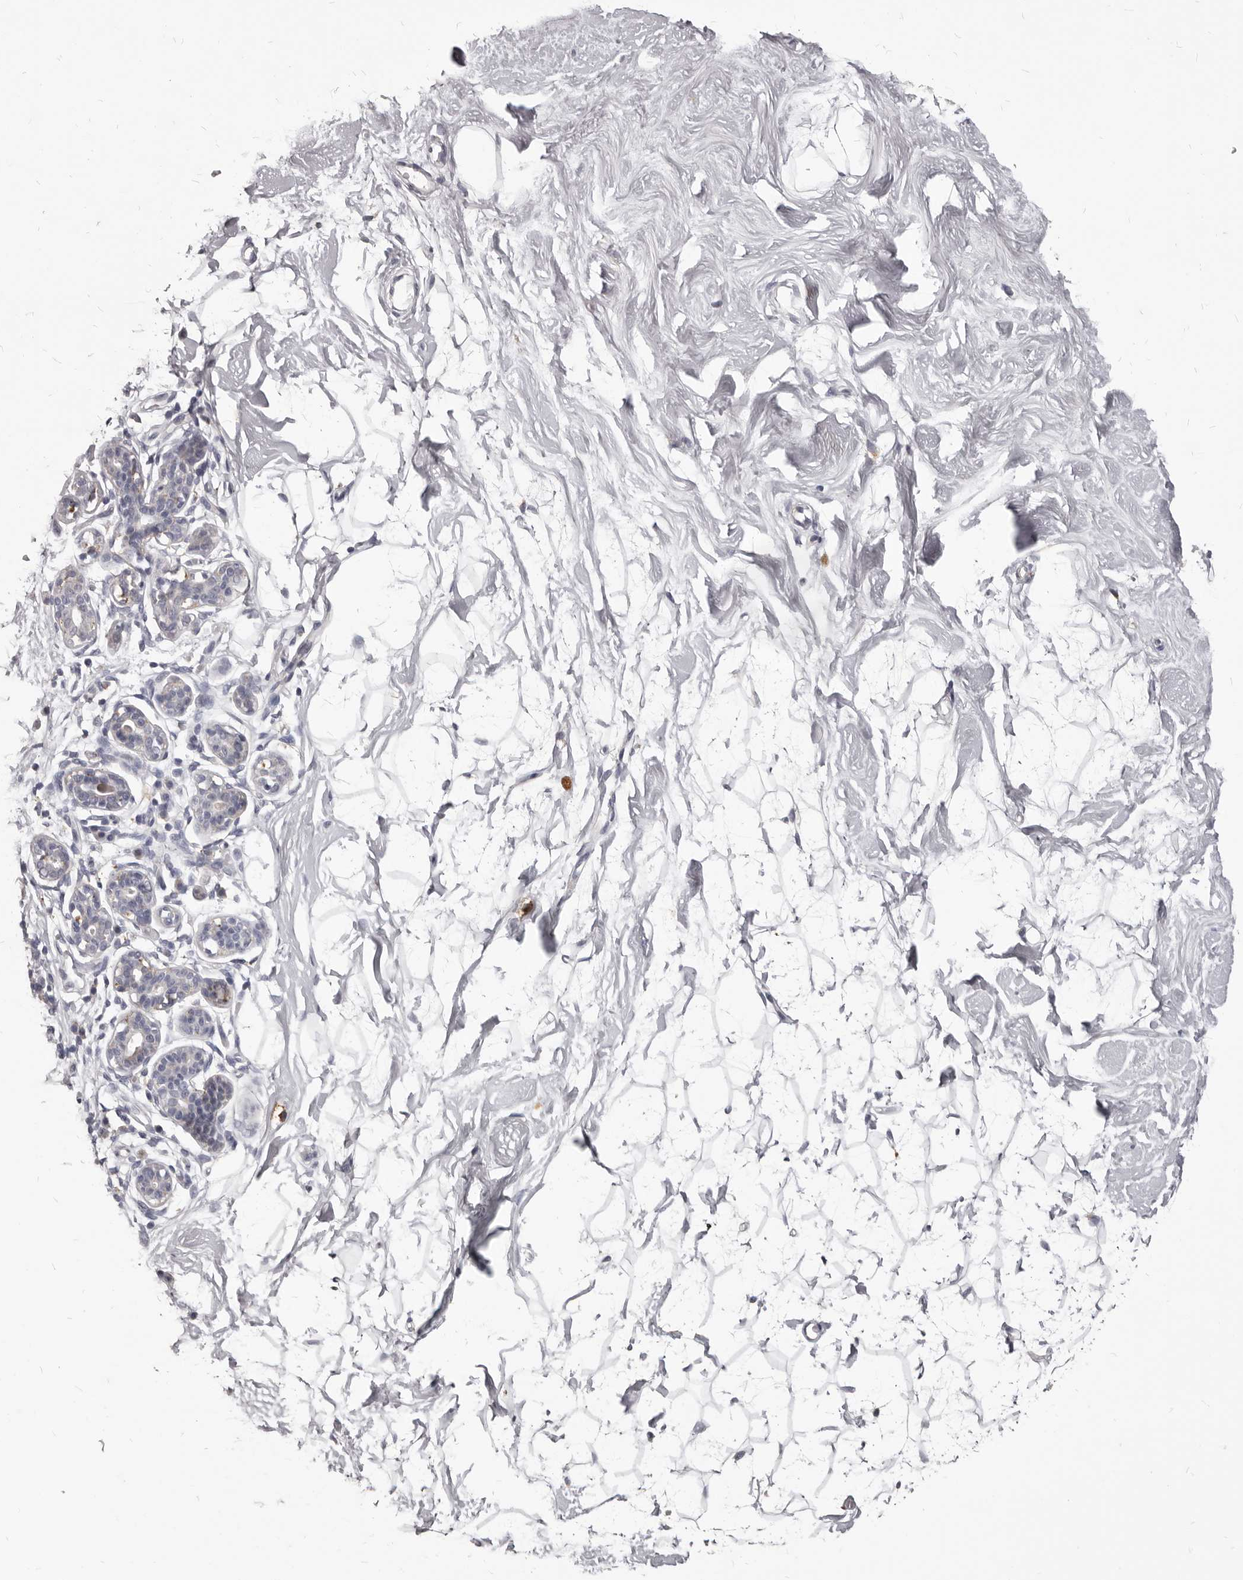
{"staining": {"intensity": "negative", "quantity": "none", "location": "none"}, "tissue": "breast", "cell_type": "Adipocytes", "image_type": "normal", "snomed": [{"axis": "morphology", "description": "Normal tissue, NOS"}, {"axis": "topography", "description": "Breast"}], "caption": "Human breast stained for a protein using IHC demonstrates no expression in adipocytes.", "gene": "PI4K2A", "patient": {"sex": "female", "age": 26}}